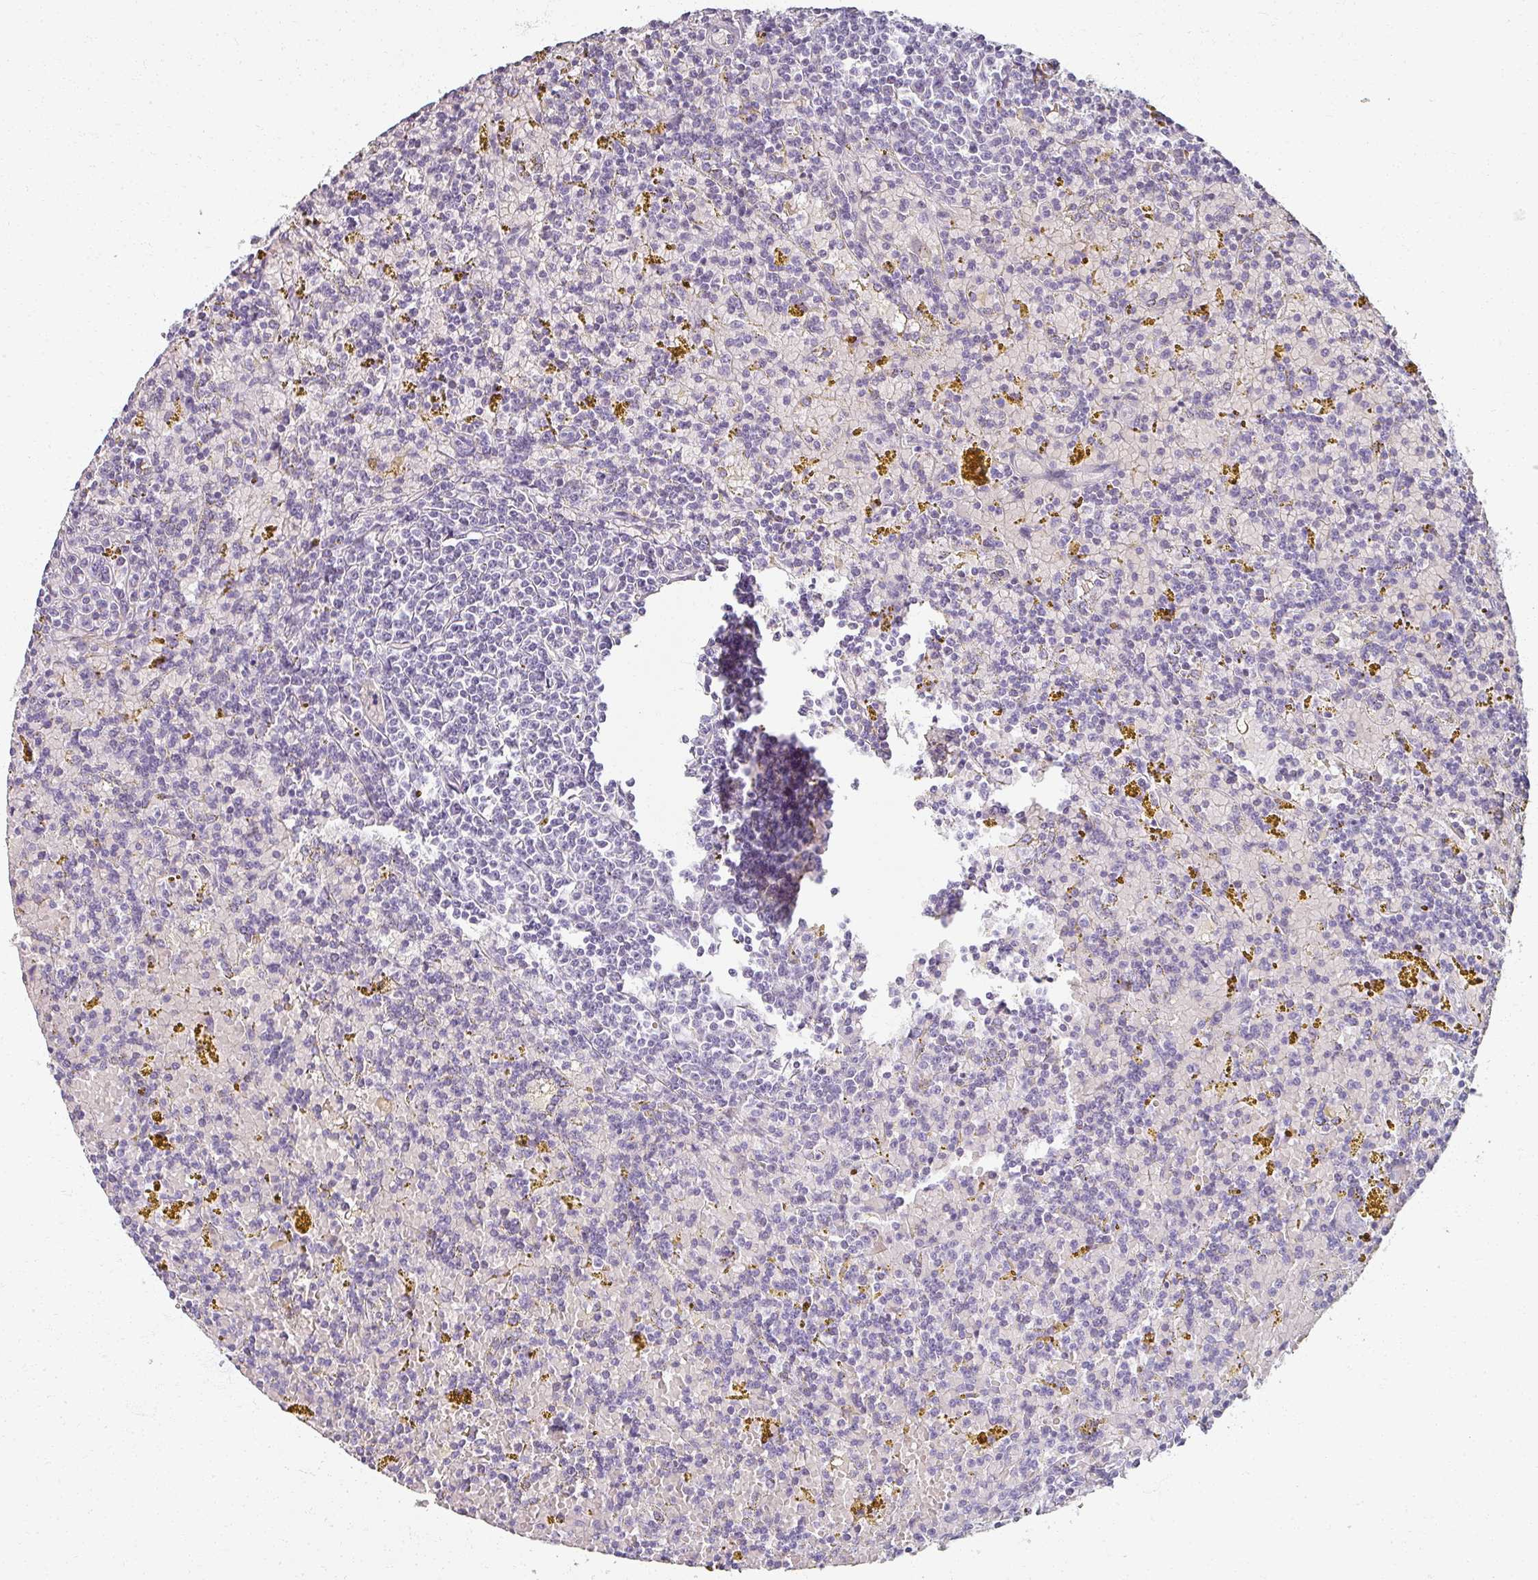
{"staining": {"intensity": "negative", "quantity": "none", "location": "none"}, "tissue": "lymphoma", "cell_type": "Tumor cells", "image_type": "cancer", "snomed": [{"axis": "morphology", "description": "Malignant lymphoma, non-Hodgkin's type, Low grade"}, {"axis": "topography", "description": "Spleen"}, {"axis": "topography", "description": "Lymph node"}], "caption": "Immunohistochemical staining of malignant lymphoma, non-Hodgkin's type (low-grade) exhibits no significant positivity in tumor cells.", "gene": "REG3G", "patient": {"sex": "female", "age": 66}}